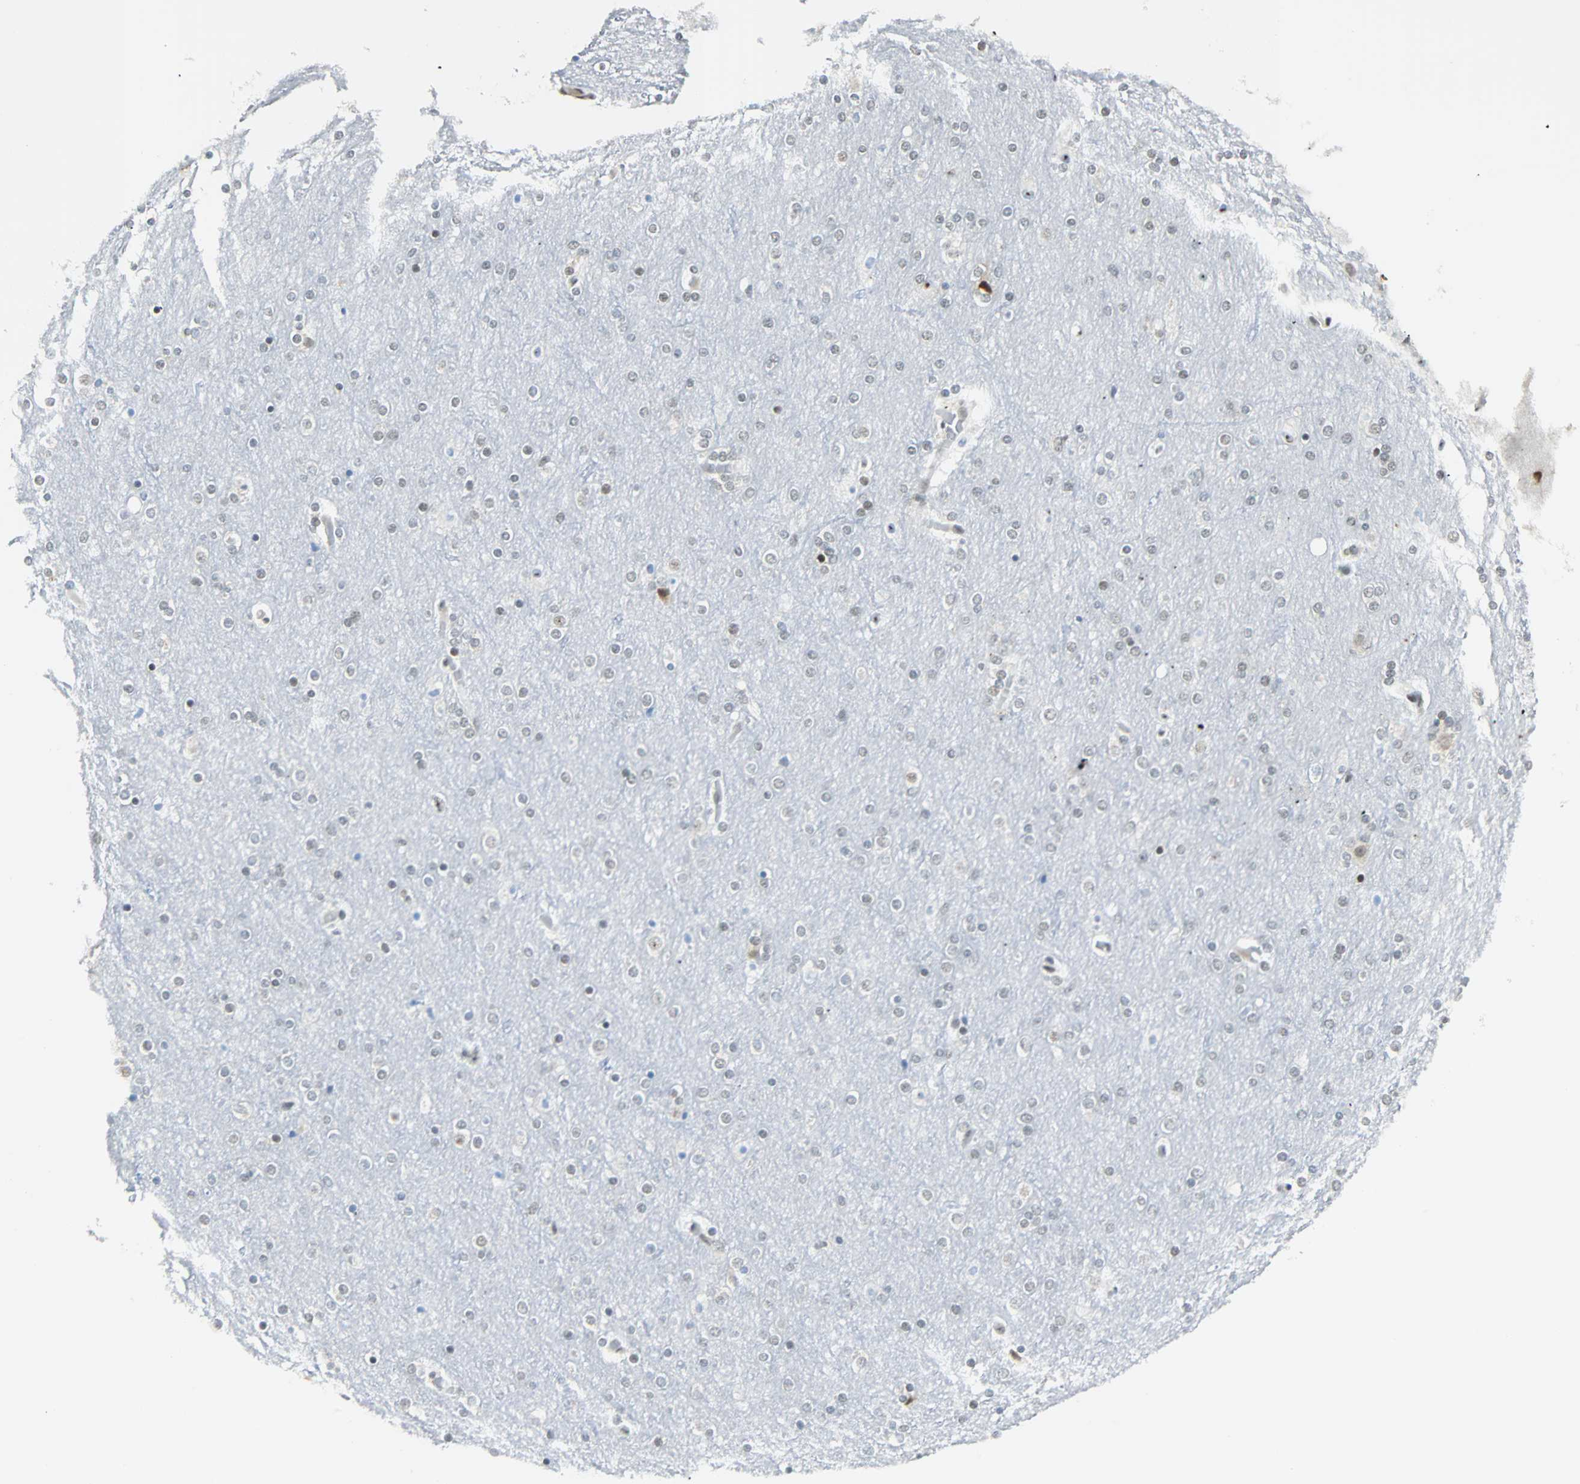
{"staining": {"intensity": "negative", "quantity": "none", "location": "none"}, "tissue": "cerebral cortex", "cell_type": "Endothelial cells", "image_type": "normal", "snomed": [{"axis": "morphology", "description": "Normal tissue, NOS"}, {"axis": "topography", "description": "Cerebral cortex"}], "caption": "Photomicrograph shows no protein staining in endothelial cells of normal cerebral cortex.", "gene": "NELFE", "patient": {"sex": "female", "age": 54}}